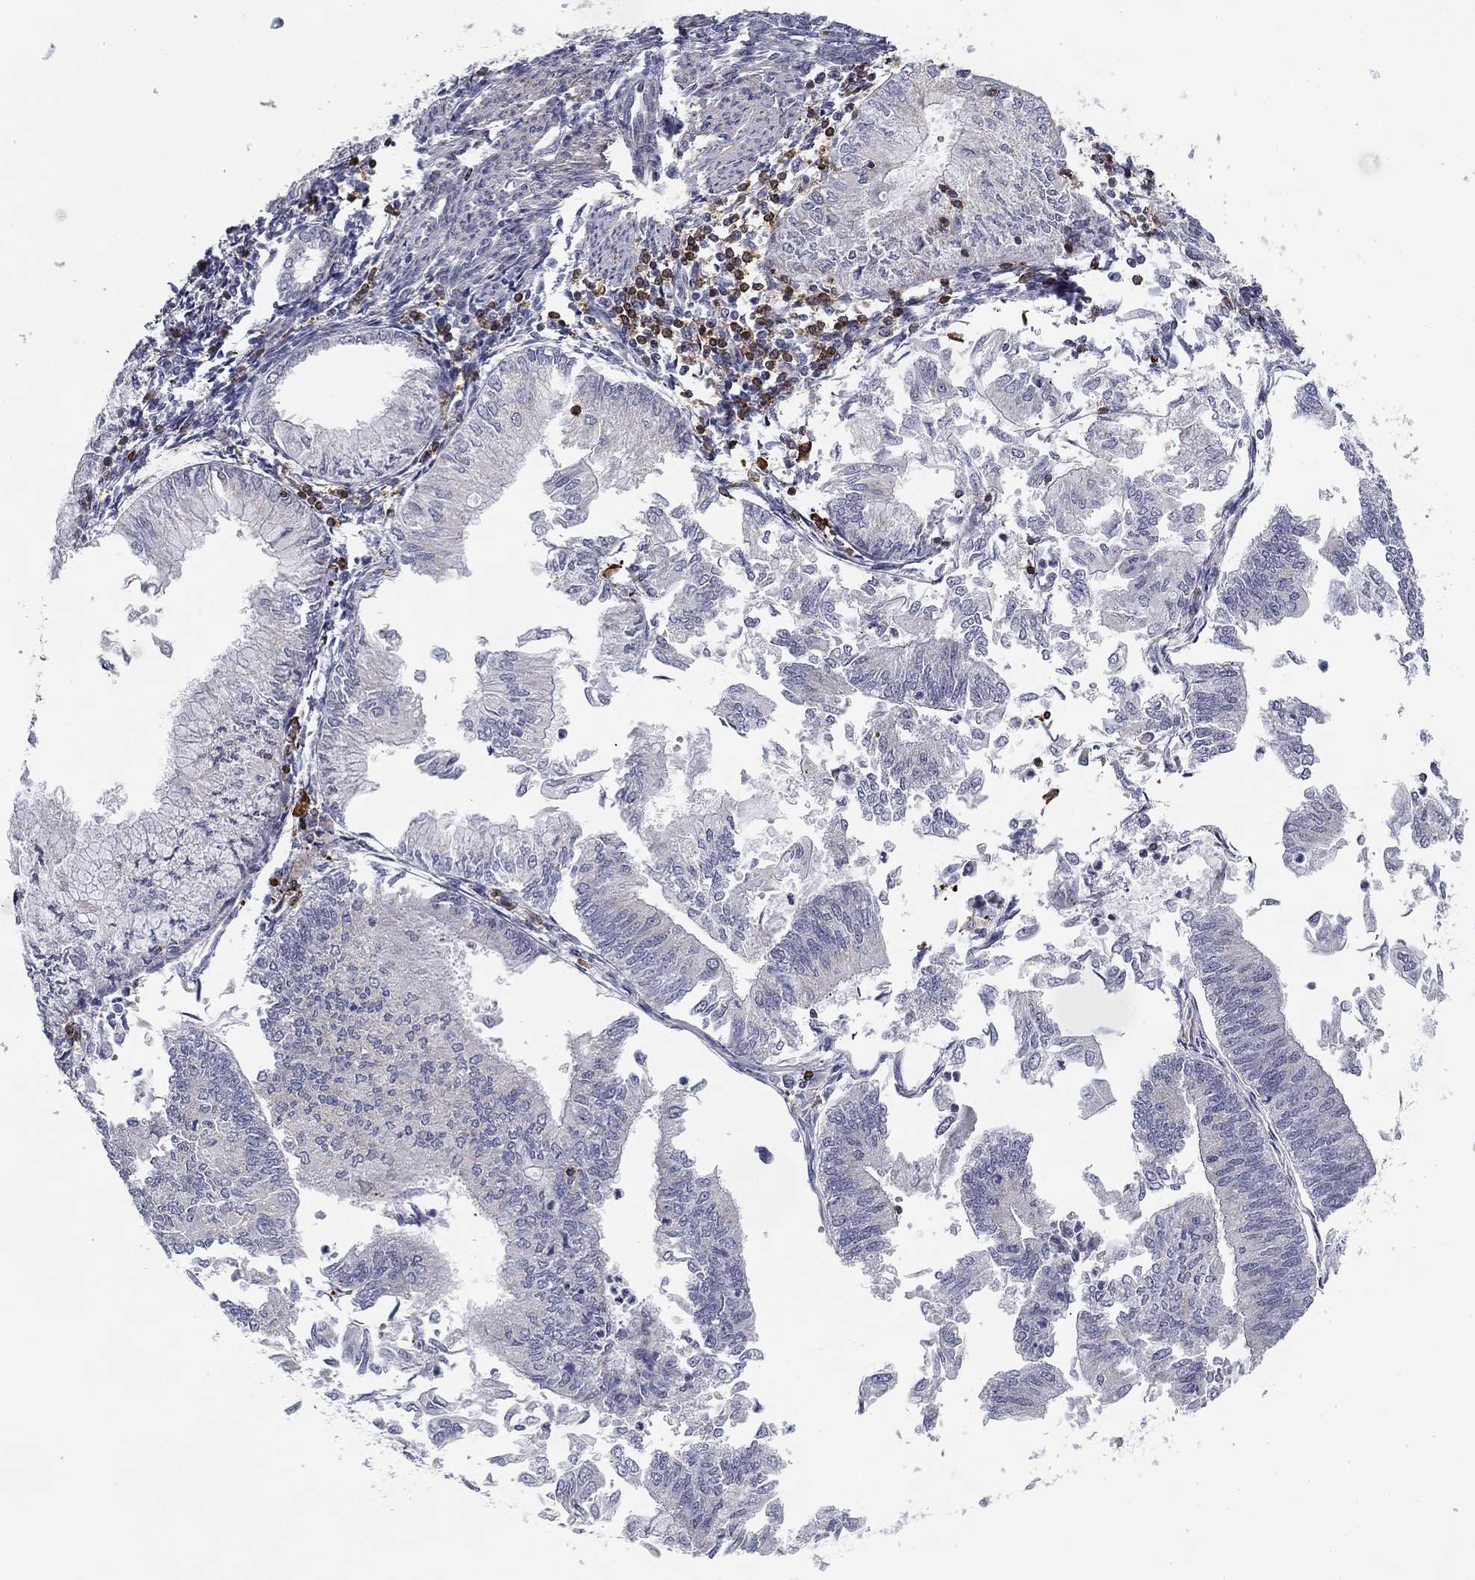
{"staining": {"intensity": "negative", "quantity": "none", "location": "none"}, "tissue": "endometrial cancer", "cell_type": "Tumor cells", "image_type": "cancer", "snomed": [{"axis": "morphology", "description": "Adenocarcinoma, NOS"}, {"axis": "topography", "description": "Endometrium"}], "caption": "A micrograph of human endometrial adenocarcinoma is negative for staining in tumor cells. Brightfield microscopy of IHC stained with DAB (brown) and hematoxylin (blue), captured at high magnification.", "gene": "TRAT1", "patient": {"sex": "female", "age": 59}}